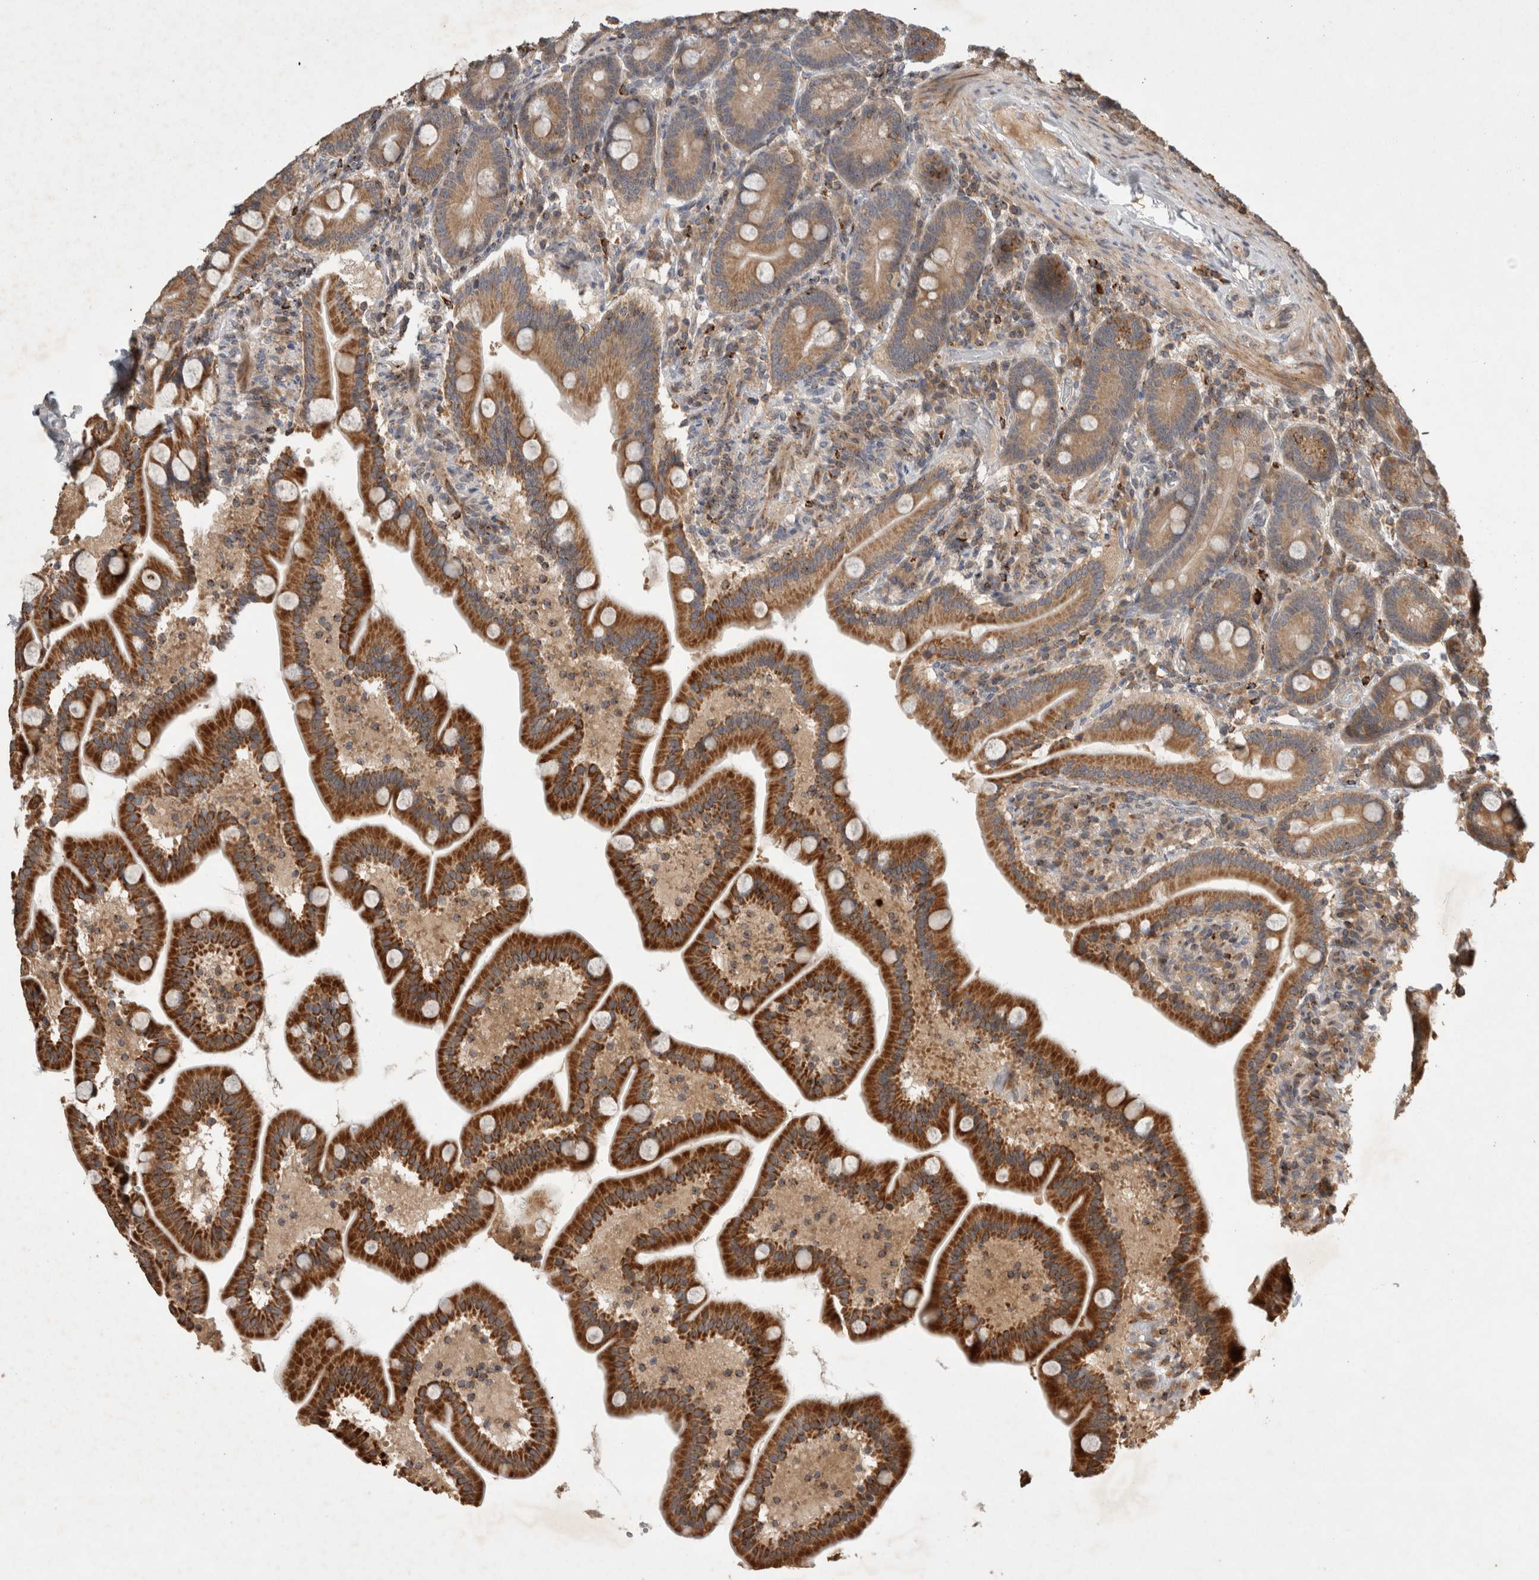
{"staining": {"intensity": "strong", "quantity": "25%-75%", "location": "cytoplasmic/membranous"}, "tissue": "duodenum", "cell_type": "Glandular cells", "image_type": "normal", "snomed": [{"axis": "morphology", "description": "Normal tissue, NOS"}, {"axis": "topography", "description": "Duodenum"}], "caption": "Brown immunohistochemical staining in normal duodenum demonstrates strong cytoplasmic/membranous positivity in approximately 25%-75% of glandular cells. The staining was performed using DAB (3,3'-diaminobenzidine) to visualize the protein expression in brown, while the nuclei were stained in blue with hematoxylin (Magnification: 20x).", "gene": "SERAC1", "patient": {"sex": "male", "age": 54}}